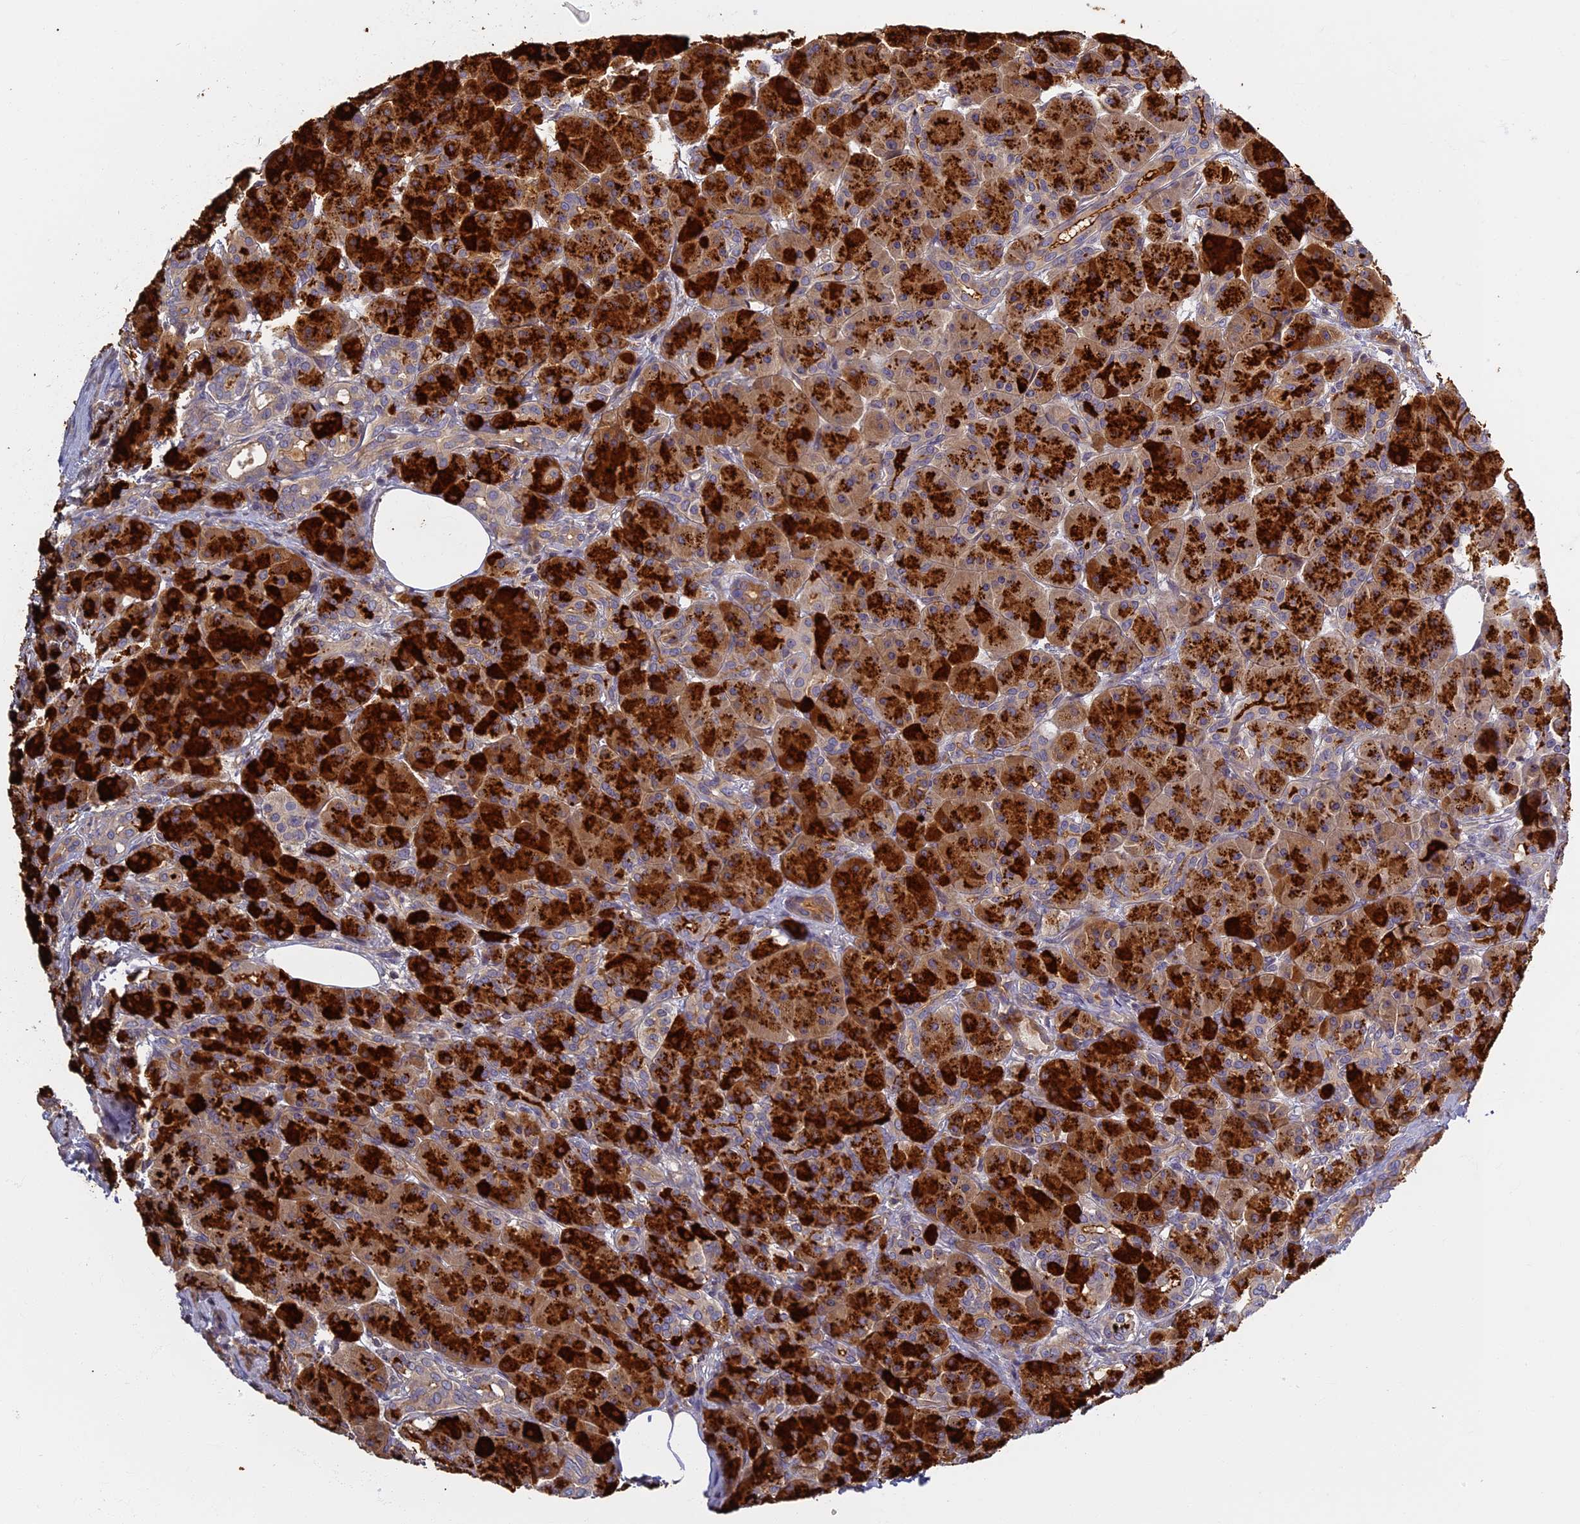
{"staining": {"intensity": "strong", "quantity": ">75%", "location": "cytoplasmic/membranous"}, "tissue": "pancreas", "cell_type": "Exocrine glandular cells", "image_type": "normal", "snomed": [{"axis": "morphology", "description": "Normal tissue, NOS"}, {"axis": "topography", "description": "Pancreas"}], "caption": "Immunohistochemical staining of normal pancreas displays strong cytoplasmic/membranous protein expression in approximately >75% of exocrine glandular cells. (DAB = brown stain, brightfield microscopy at high magnification).", "gene": "AP4E1", "patient": {"sex": "male", "age": 63}}